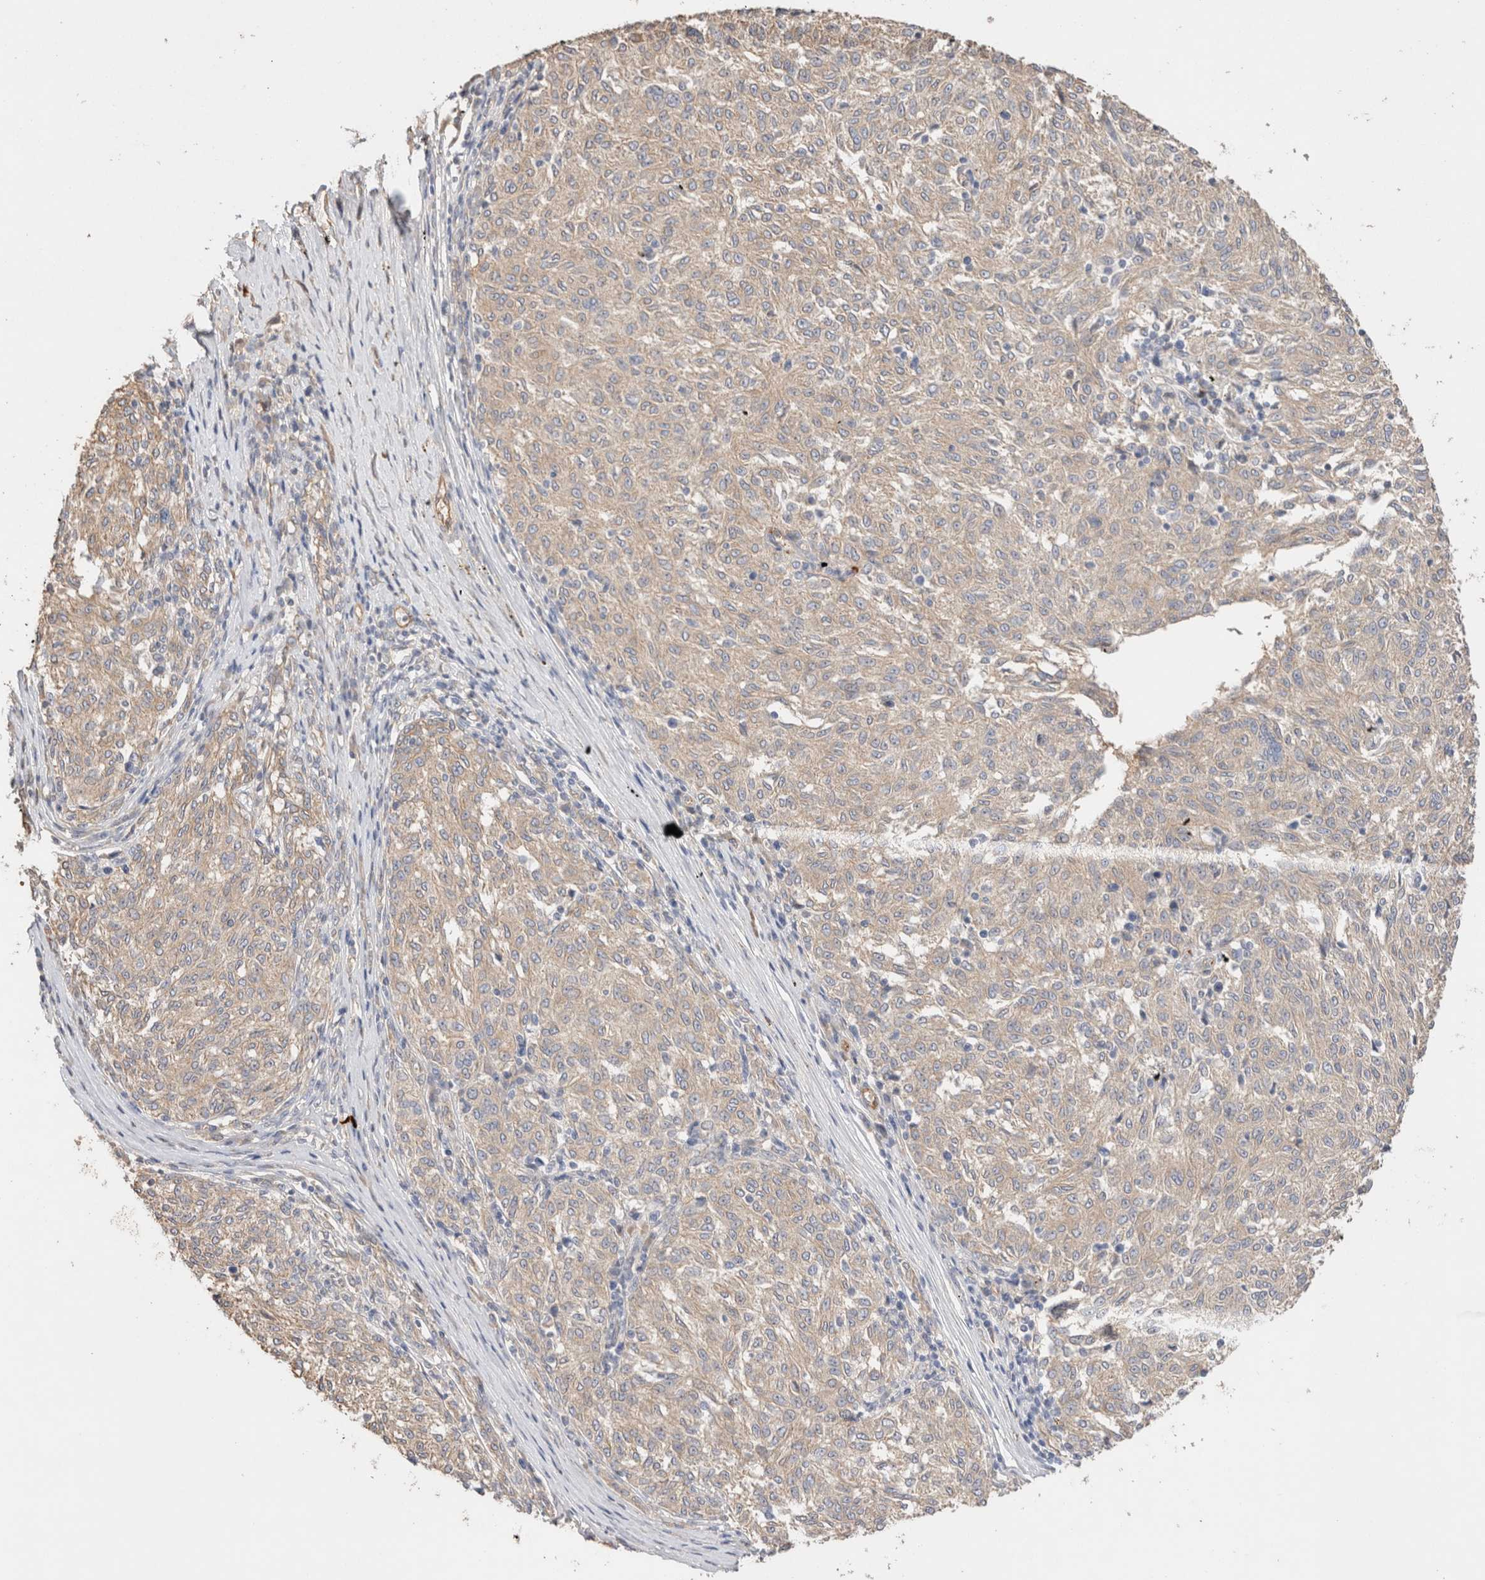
{"staining": {"intensity": "negative", "quantity": "none", "location": "none"}, "tissue": "melanoma", "cell_type": "Tumor cells", "image_type": "cancer", "snomed": [{"axis": "morphology", "description": "Malignant melanoma, NOS"}, {"axis": "topography", "description": "Skin"}], "caption": "A high-resolution micrograph shows immunohistochemistry (IHC) staining of melanoma, which shows no significant expression in tumor cells.", "gene": "PROS1", "patient": {"sex": "female", "age": 72}}